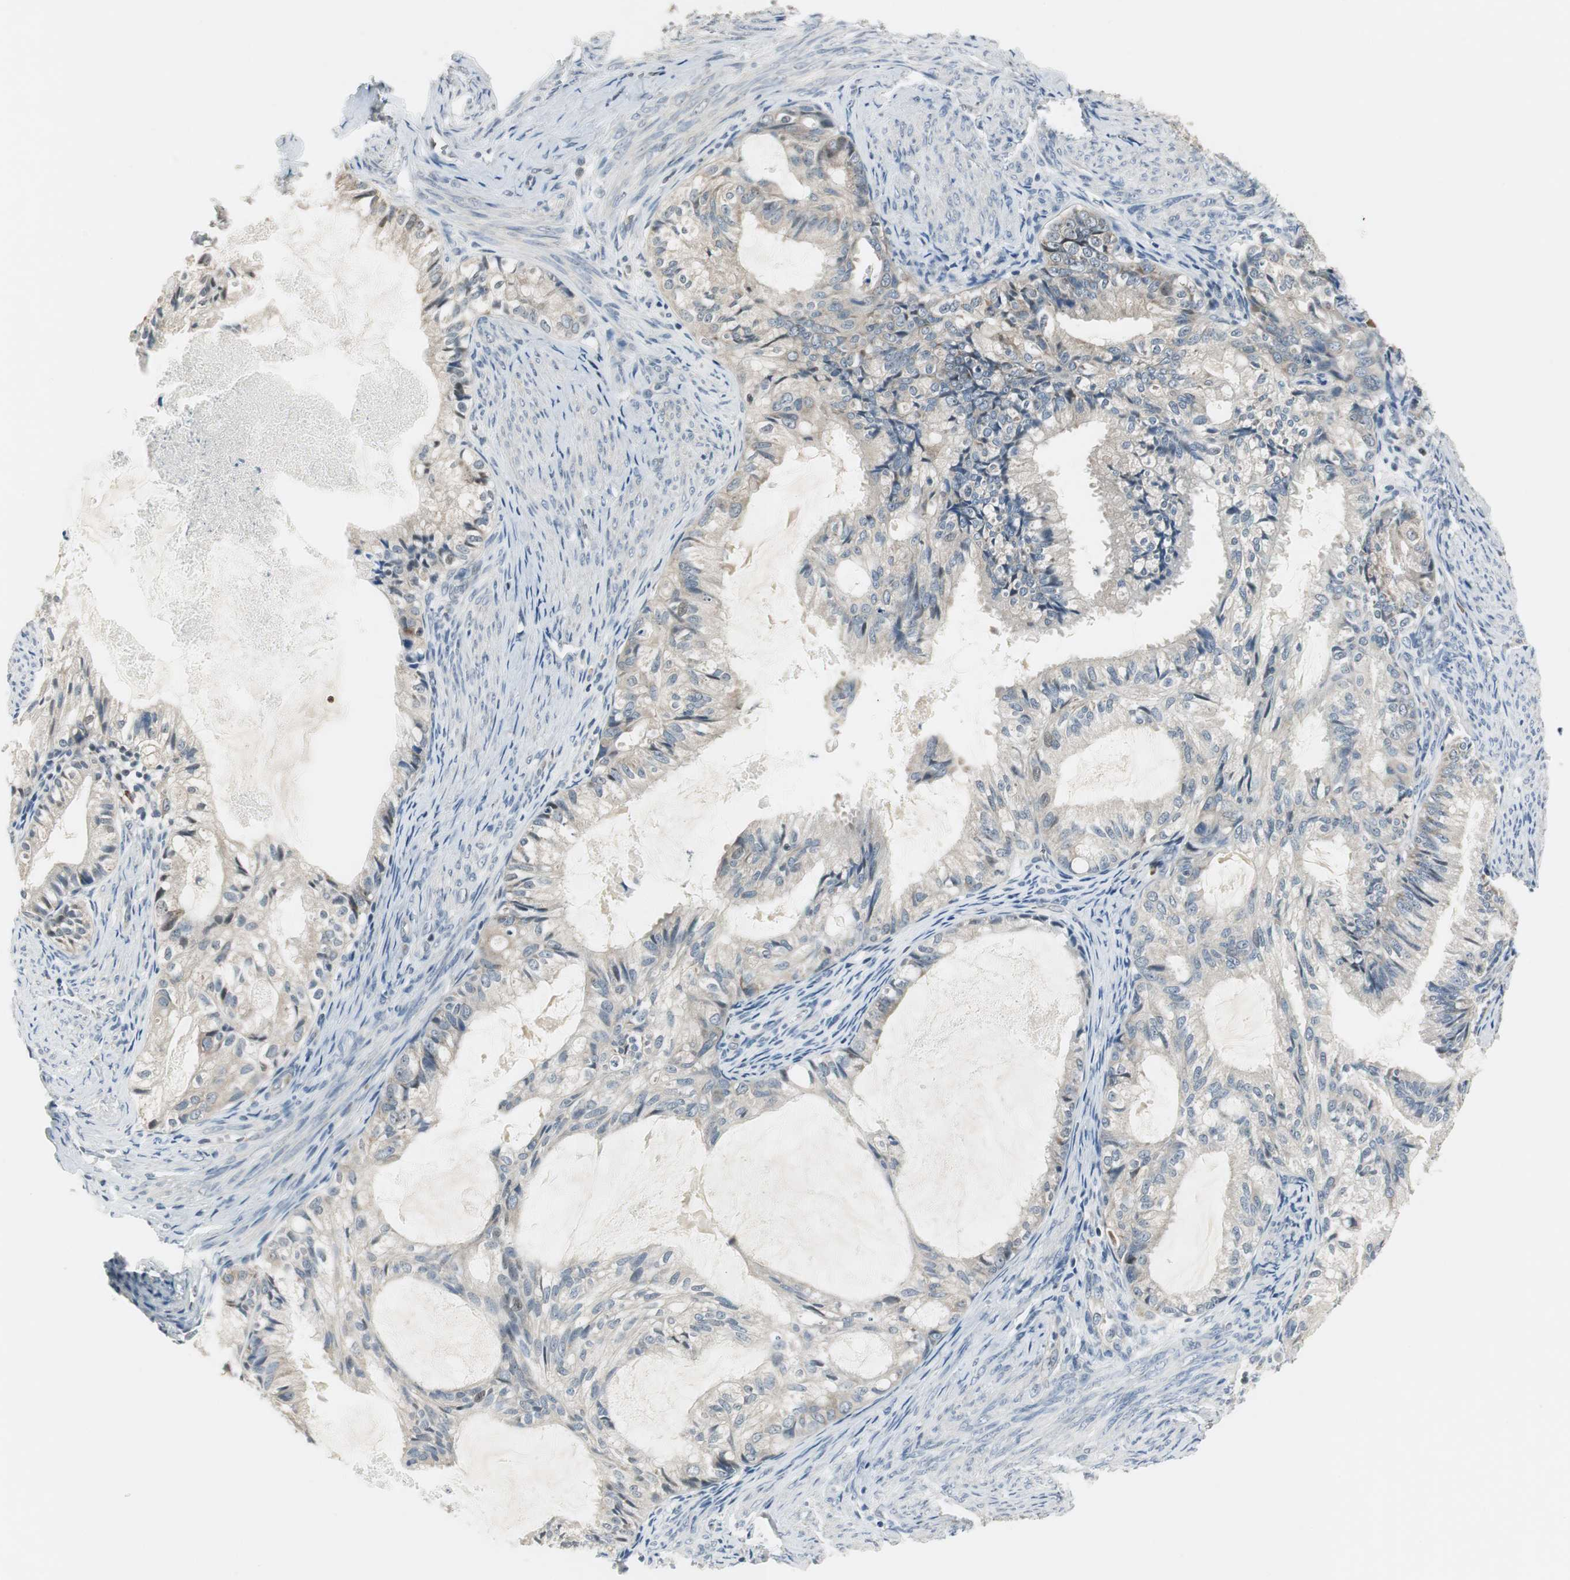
{"staining": {"intensity": "weak", "quantity": ">75%", "location": "cytoplasmic/membranous"}, "tissue": "cervical cancer", "cell_type": "Tumor cells", "image_type": "cancer", "snomed": [{"axis": "morphology", "description": "Normal tissue, NOS"}, {"axis": "morphology", "description": "Adenocarcinoma, NOS"}, {"axis": "topography", "description": "Cervix"}, {"axis": "topography", "description": "Endometrium"}], "caption": "Protein staining of cervical adenocarcinoma tissue demonstrates weak cytoplasmic/membranous staining in about >75% of tumor cells.", "gene": "CCT5", "patient": {"sex": "female", "age": 86}}